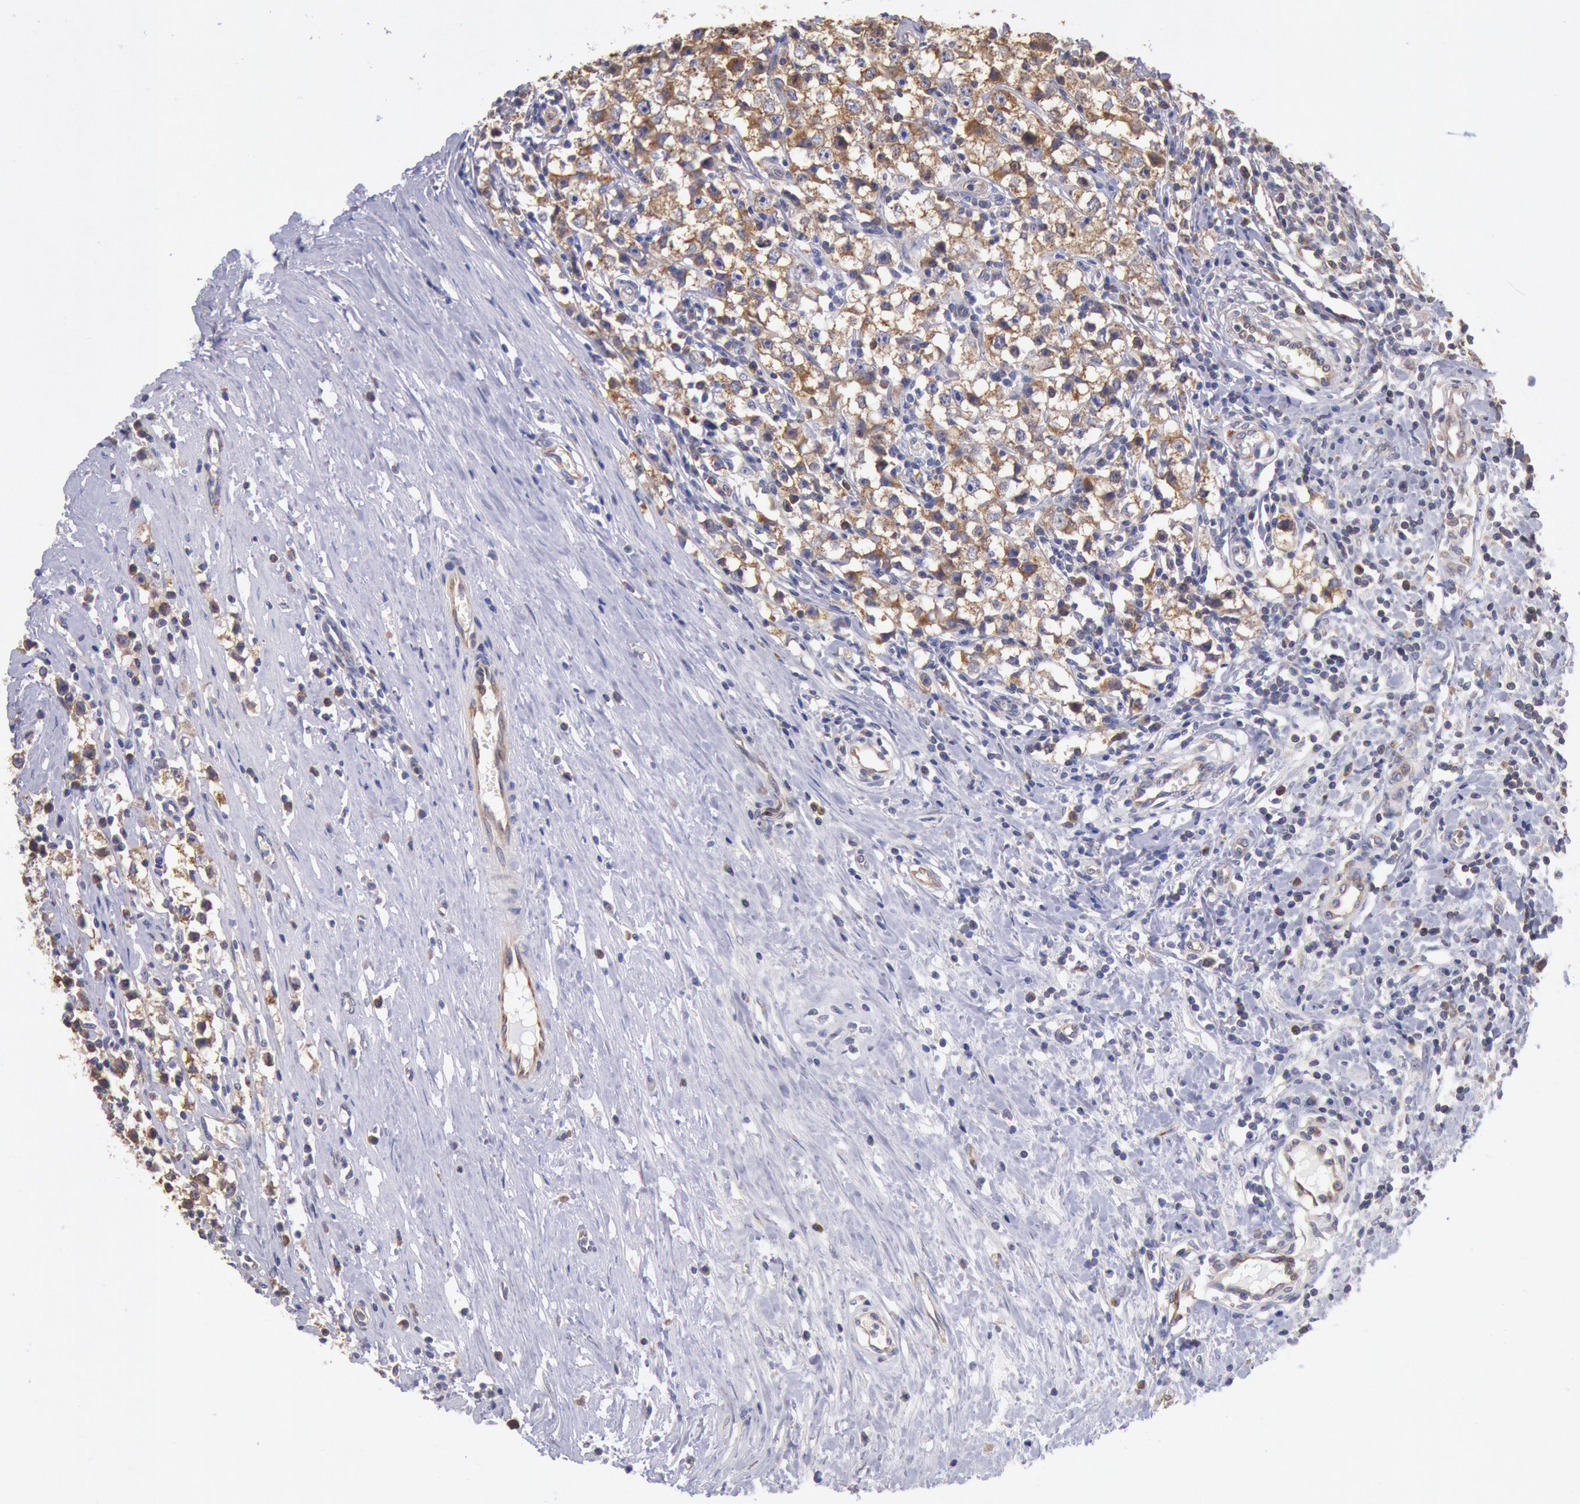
{"staining": {"intensity": "moderate", "quantity": ">75%", "location": "cytoplasmic/membranous"}, "tissue": "testis cancer", "cell_type": "Tumor cells", "image_type": "cancer", "snomed": [{"axis": "morphology", "description": "Seminoma, NOS"}, {"axis": "topography", "description": "Testis"}], "caption": "Protein analysis of testis seminoma tissue demonstrates moderate cytoplasmic/membranous staining in approximately >75% of tumor cells.", "gene": "DRG1", "patient": {"sex": "male", "age": 35}}